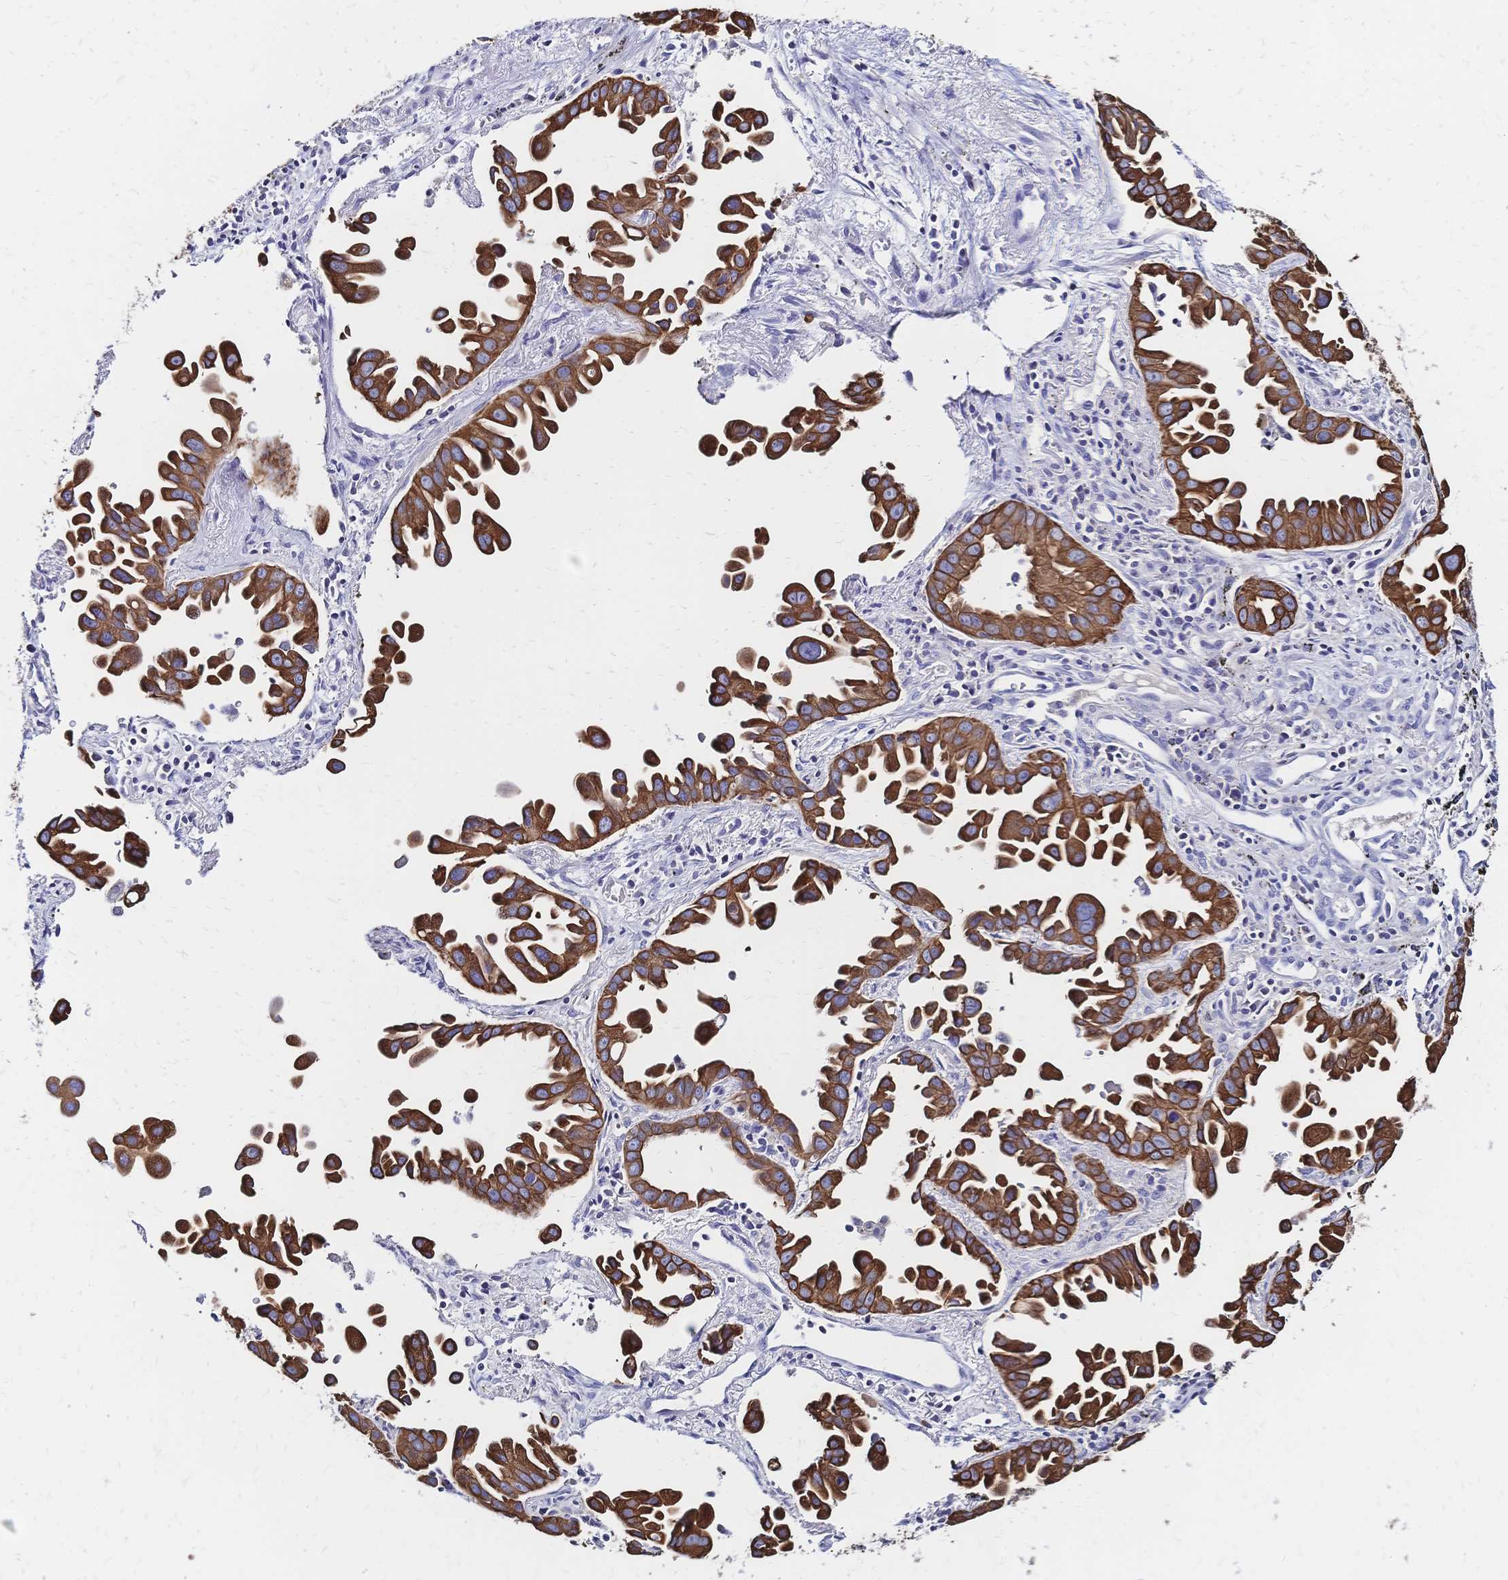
{"staining": {"intensity": "strong", "quantity": ">75%", "location": "cytoplasmic/membranous"}, "tissue": "lung cancer", "cell_type": "Tumor cells", "image_type": "cancer", "snomed": [{"axis": "morphology", "description": "Adenocarcinoma, NOS"}, {"axis": "topography", "description": "Lung"}], "caption": "Human adenocarcinoma (lung) stained with a protein marker displays strong staining in tumor cells.", "gene": "DTNB", "patient": {"sex": "male", "age": 68}}